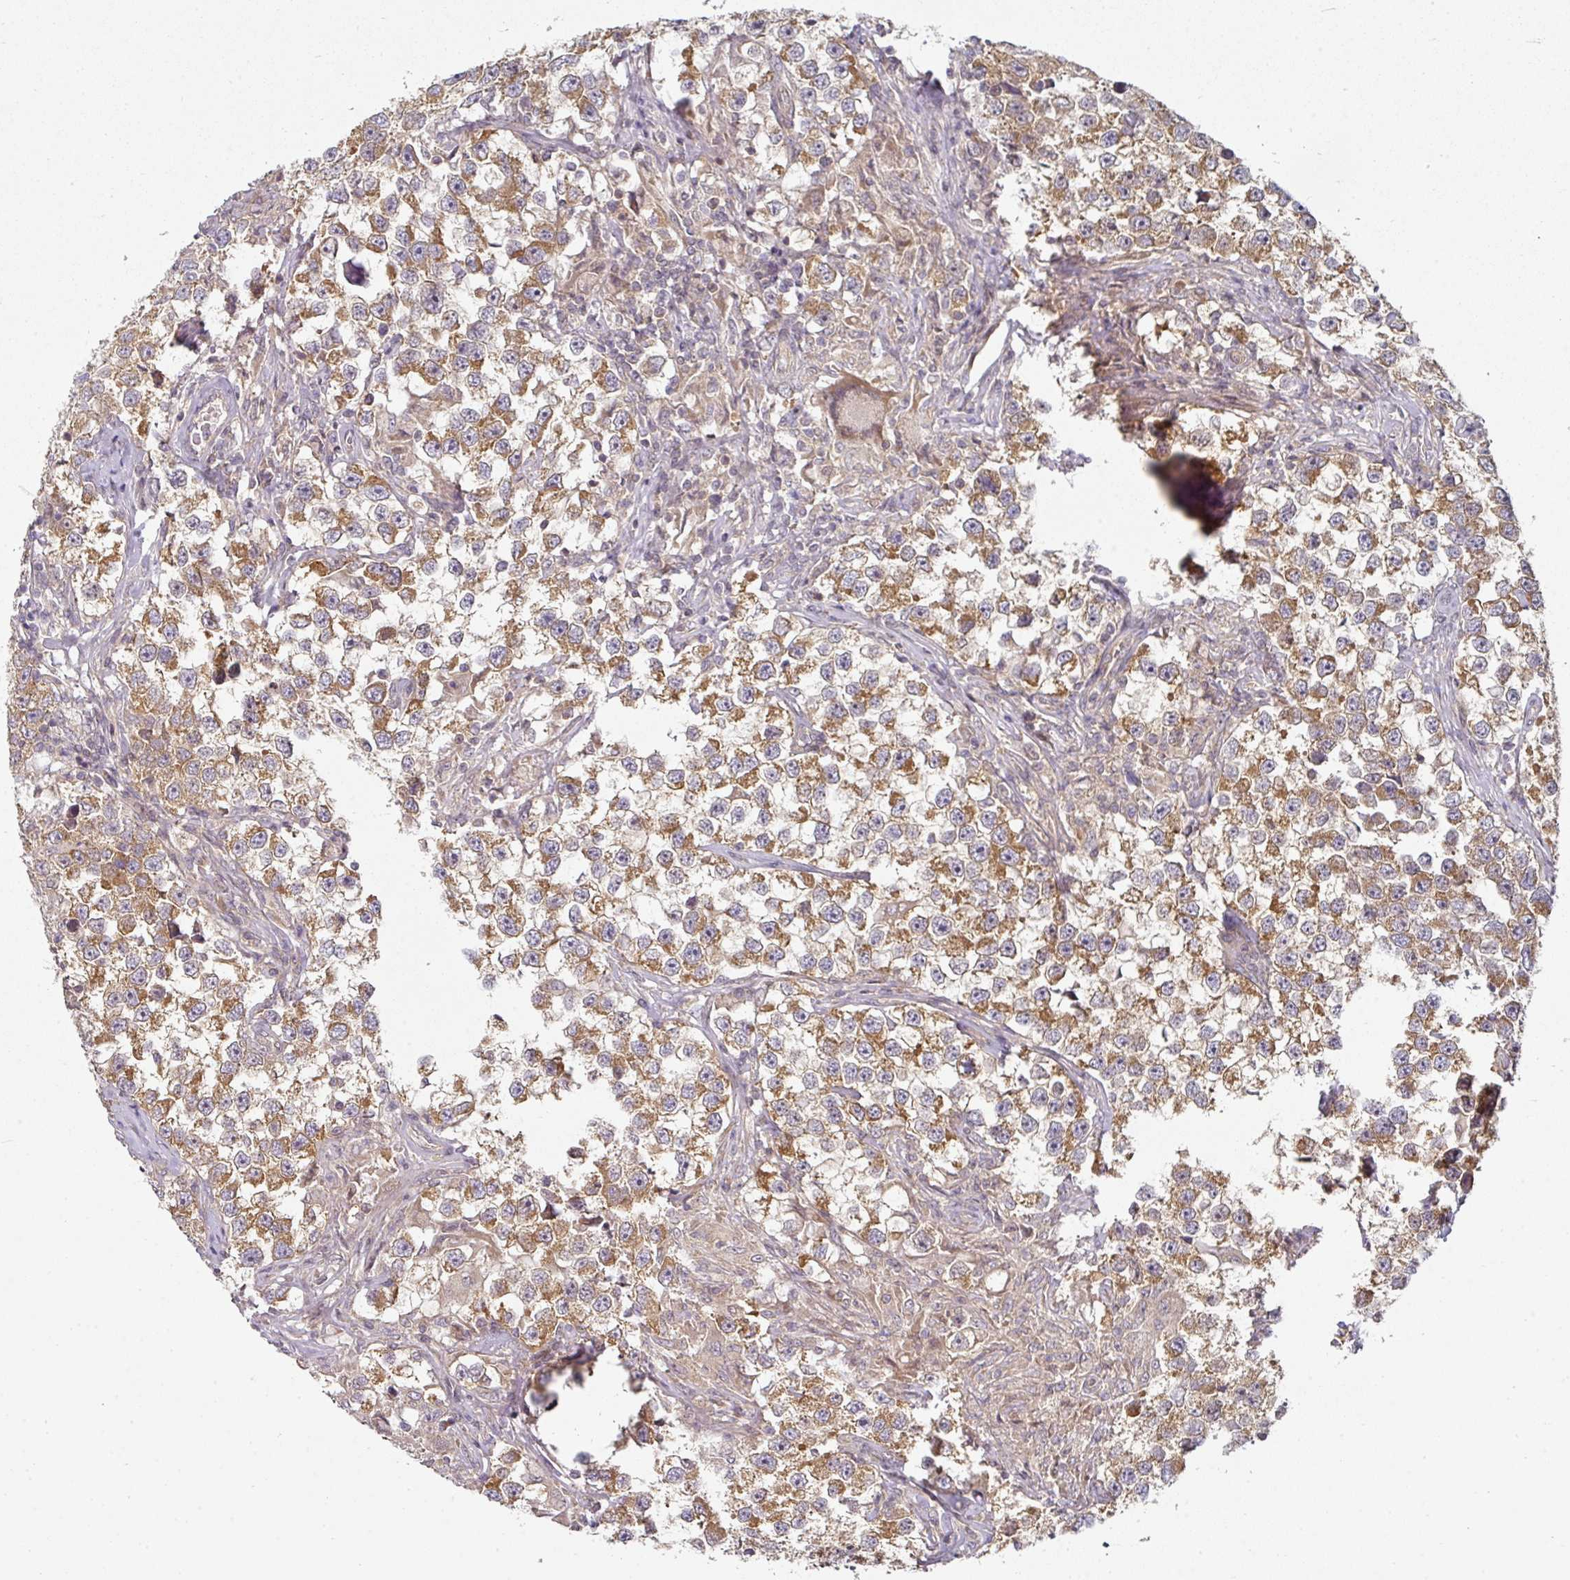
{"staining": {"intensity": "moderate", "quantity": ">75%", "location": "cytoplasmic/membranous"}, "tissue": "testis cancer", "cell_type": "Tumor cells", "image_type": "cancer", "snomed": [{"axis": "morphology", "description": "Seminoma, NOS"}, {"axis": "topography", "description": "Testis"}], "caption": "This micrograph demonstrates immunohistochemistry (IHC) staining of human testis cancer (seminoma), with medium moderate cytoplasmic/membranous expression in about >75% of tumor cells.", "gene": "MAP2K2", "patient": {"sex": "male", "age": 46}}